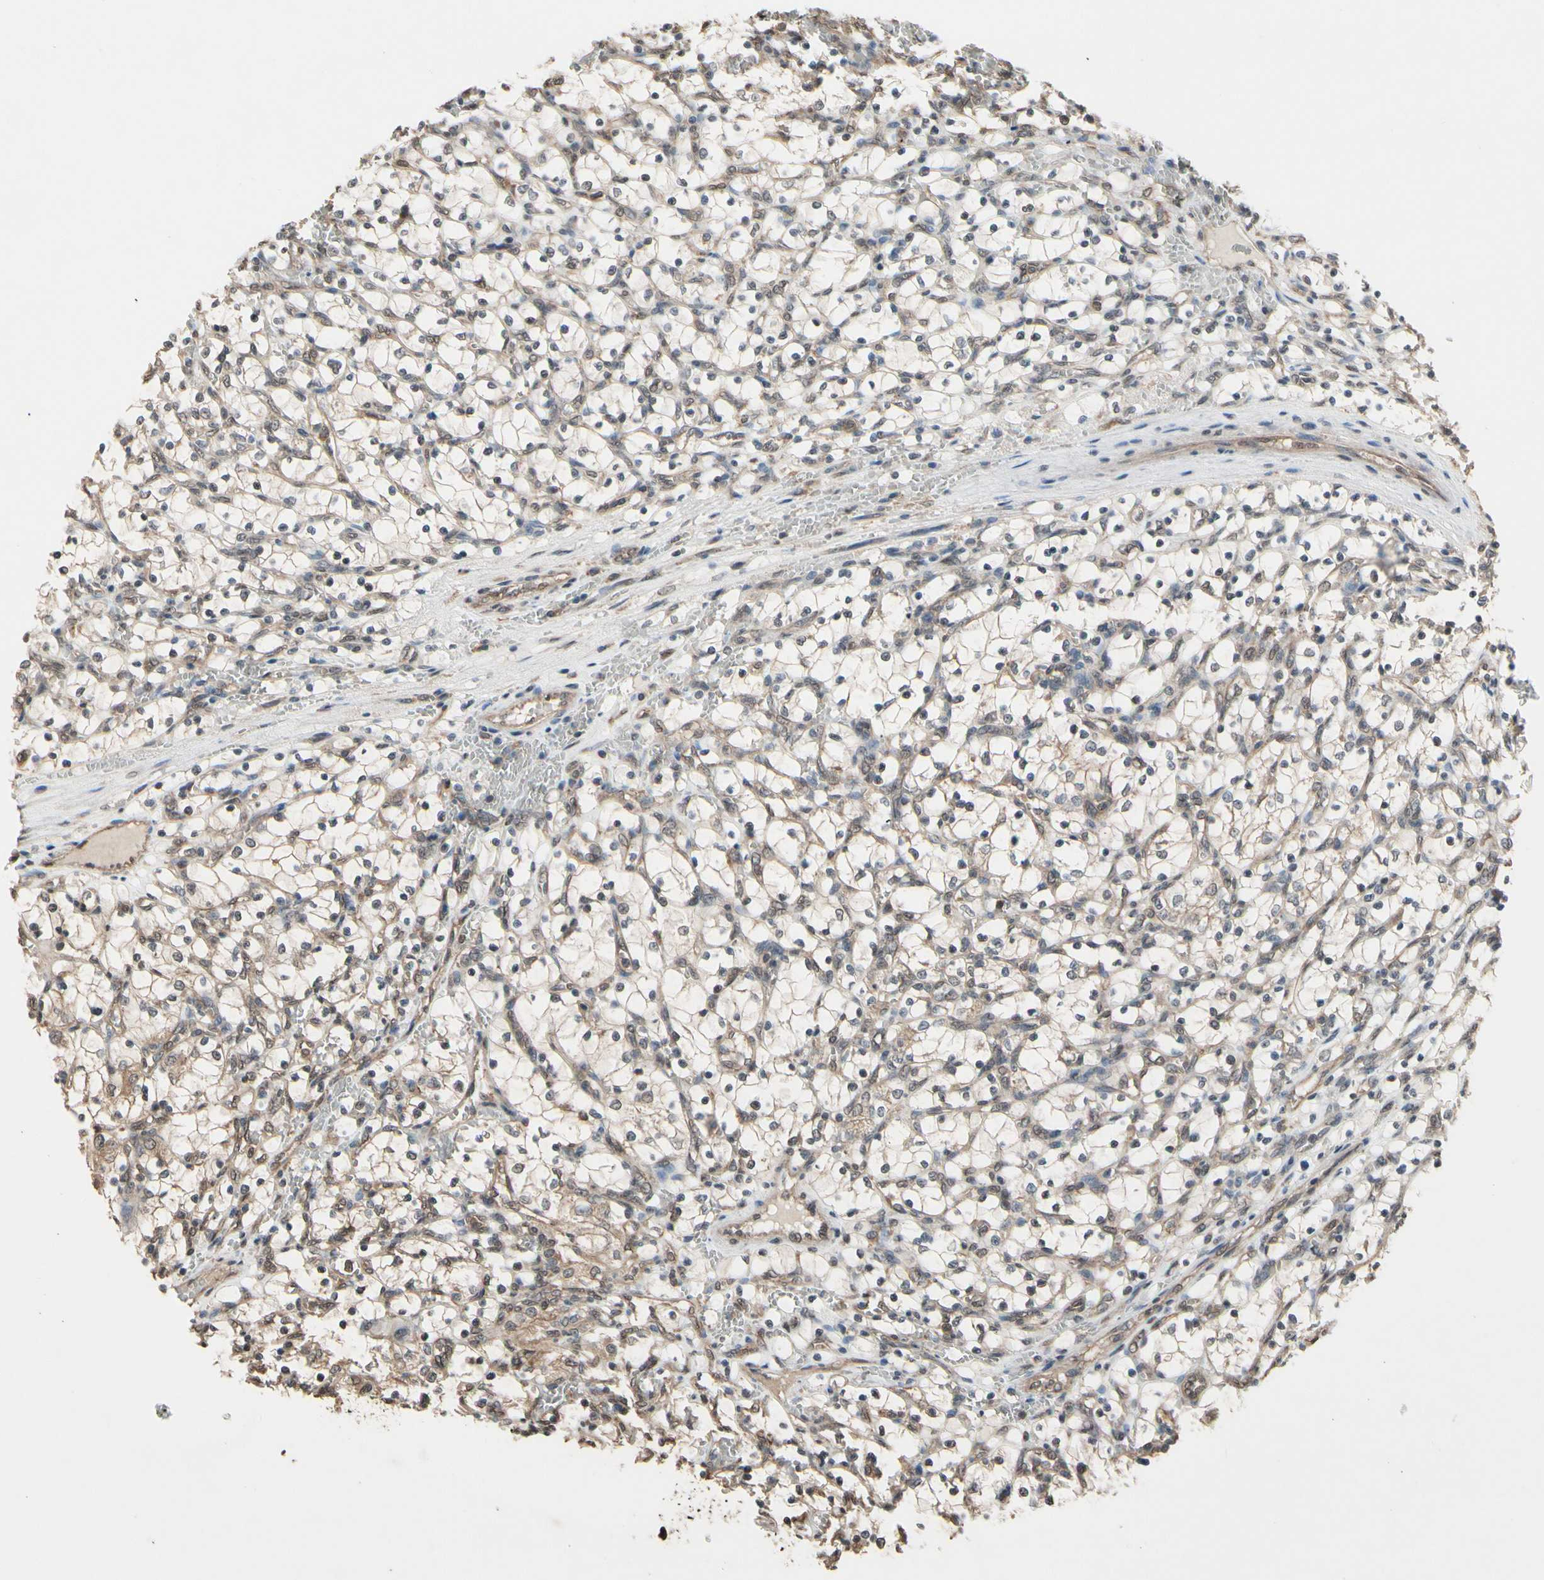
{"staining": {"intensity": "weak", "quantity": "<25%", "location": "cytoplasmic/membranous"}, "tissue": "renal cancer", "cell_type": "Tumor cells", "image_type": "cancer", "snomed": [{"axis": "morphology", "description": "Adenocarcinoma, NOS"}, {"axis": "topography", "description": "Kidney"}], "caption": "A high-resolution photomicrograph shows immunohistochemistry staining of adenocarcinoma (renal), which exhibits no significant staining in tumor cells.", "gene": "PNPLA7", "patient": {"sex": "female", "age": 69}}